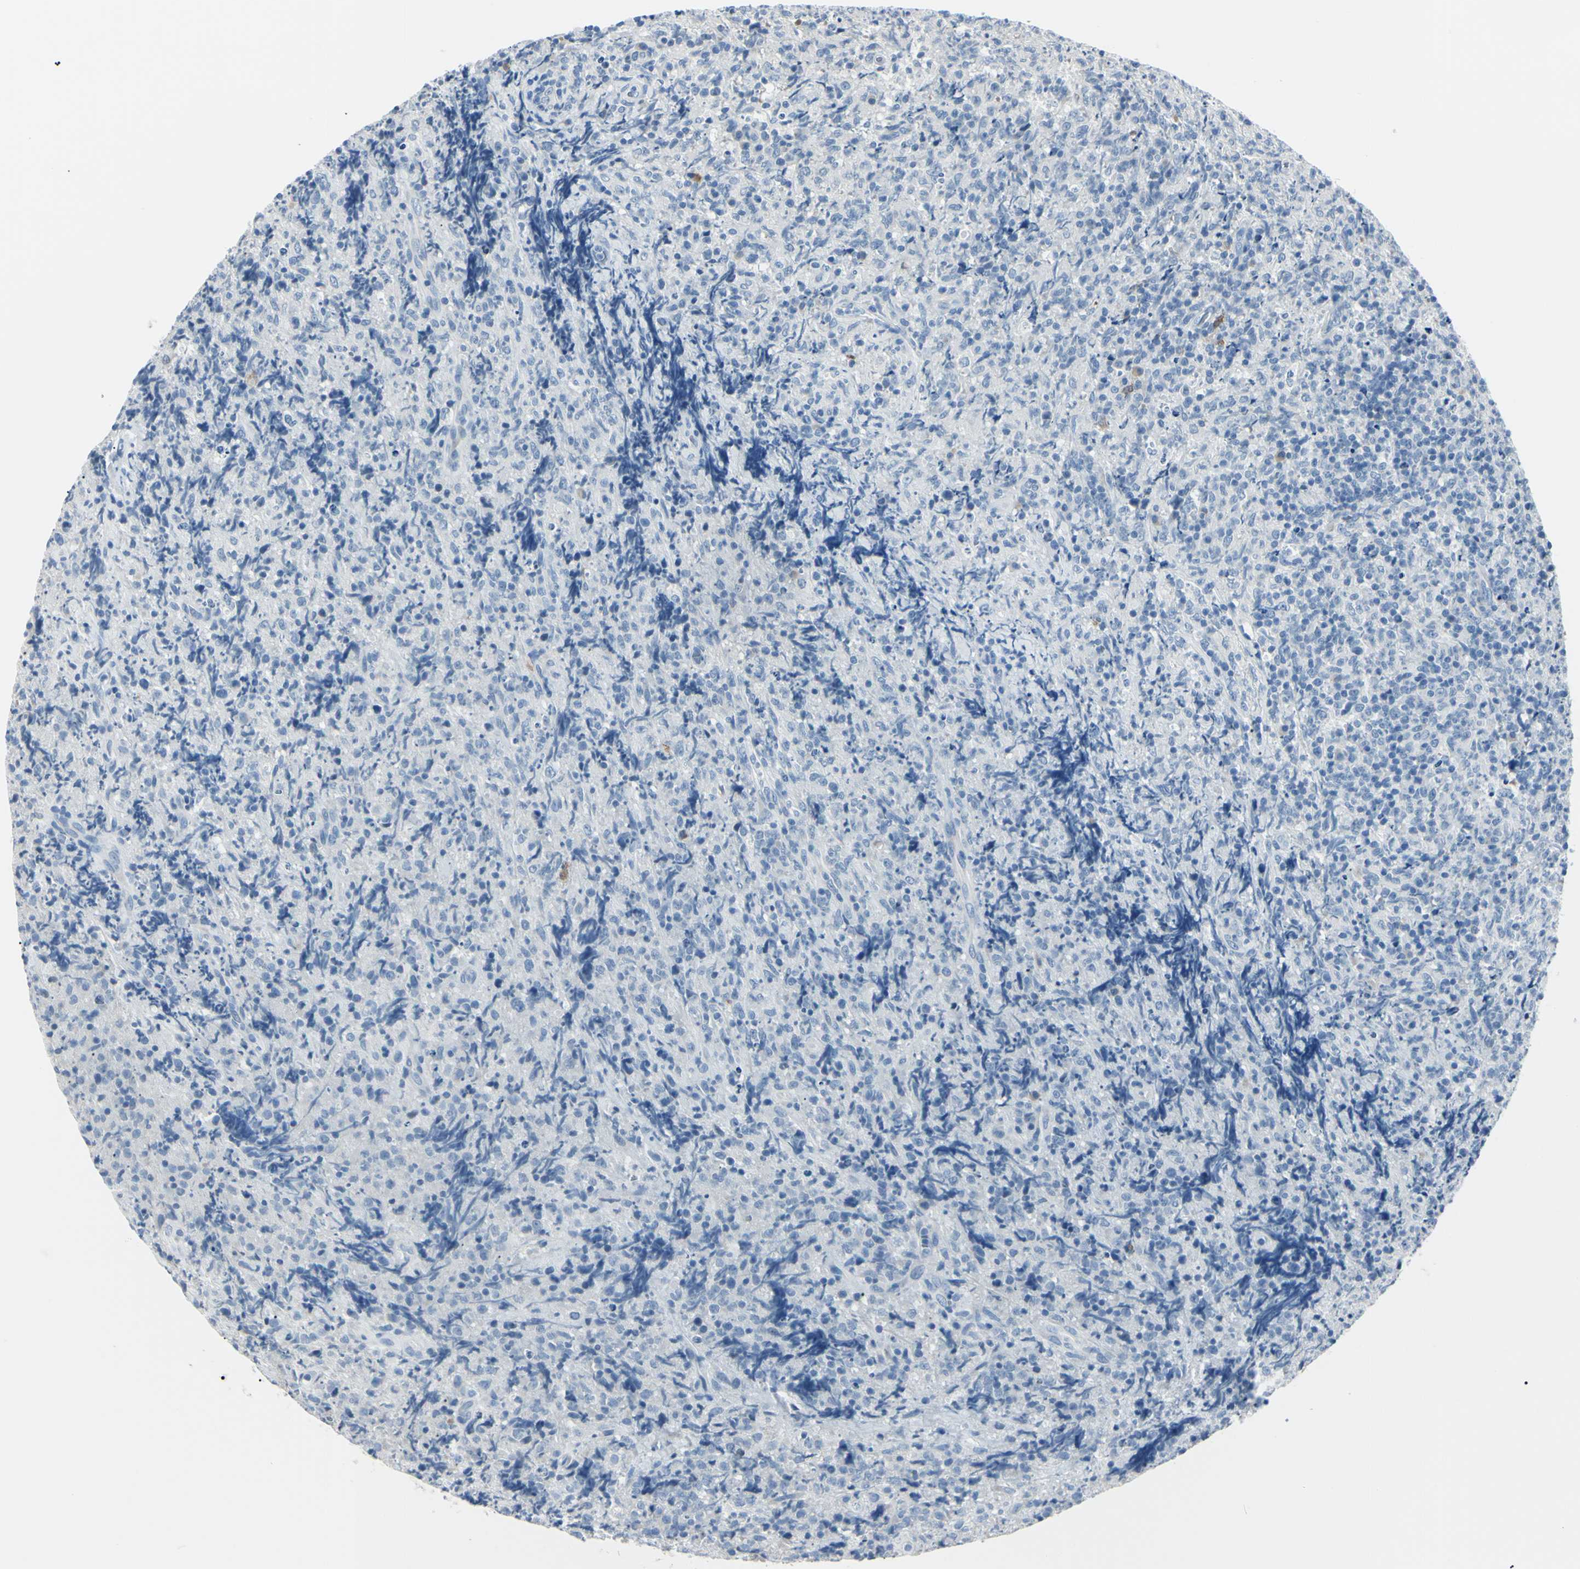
{"staining": {"intensity": "negative", "quantity": "none", "location": "none"}, "tissue": "lymphoma", "cell_type": "Tumor cells", "image_type": "cancer", "snomed": [{"axis": "morphology", "description": "Malignant lymphoma, non-Hodgkin's type, High grade"}, {"axis": "topography", "description": "Tonsil"}], "caption": "DAB (3,3'-diaminobenzidine) immunohistochemical staining of high-grade malignant lymphoma, non-Hodgkin's type displays no significant positivity in tumor cells.", "gene": "CA2", "patient": {"sex": "female", "age": 36}}